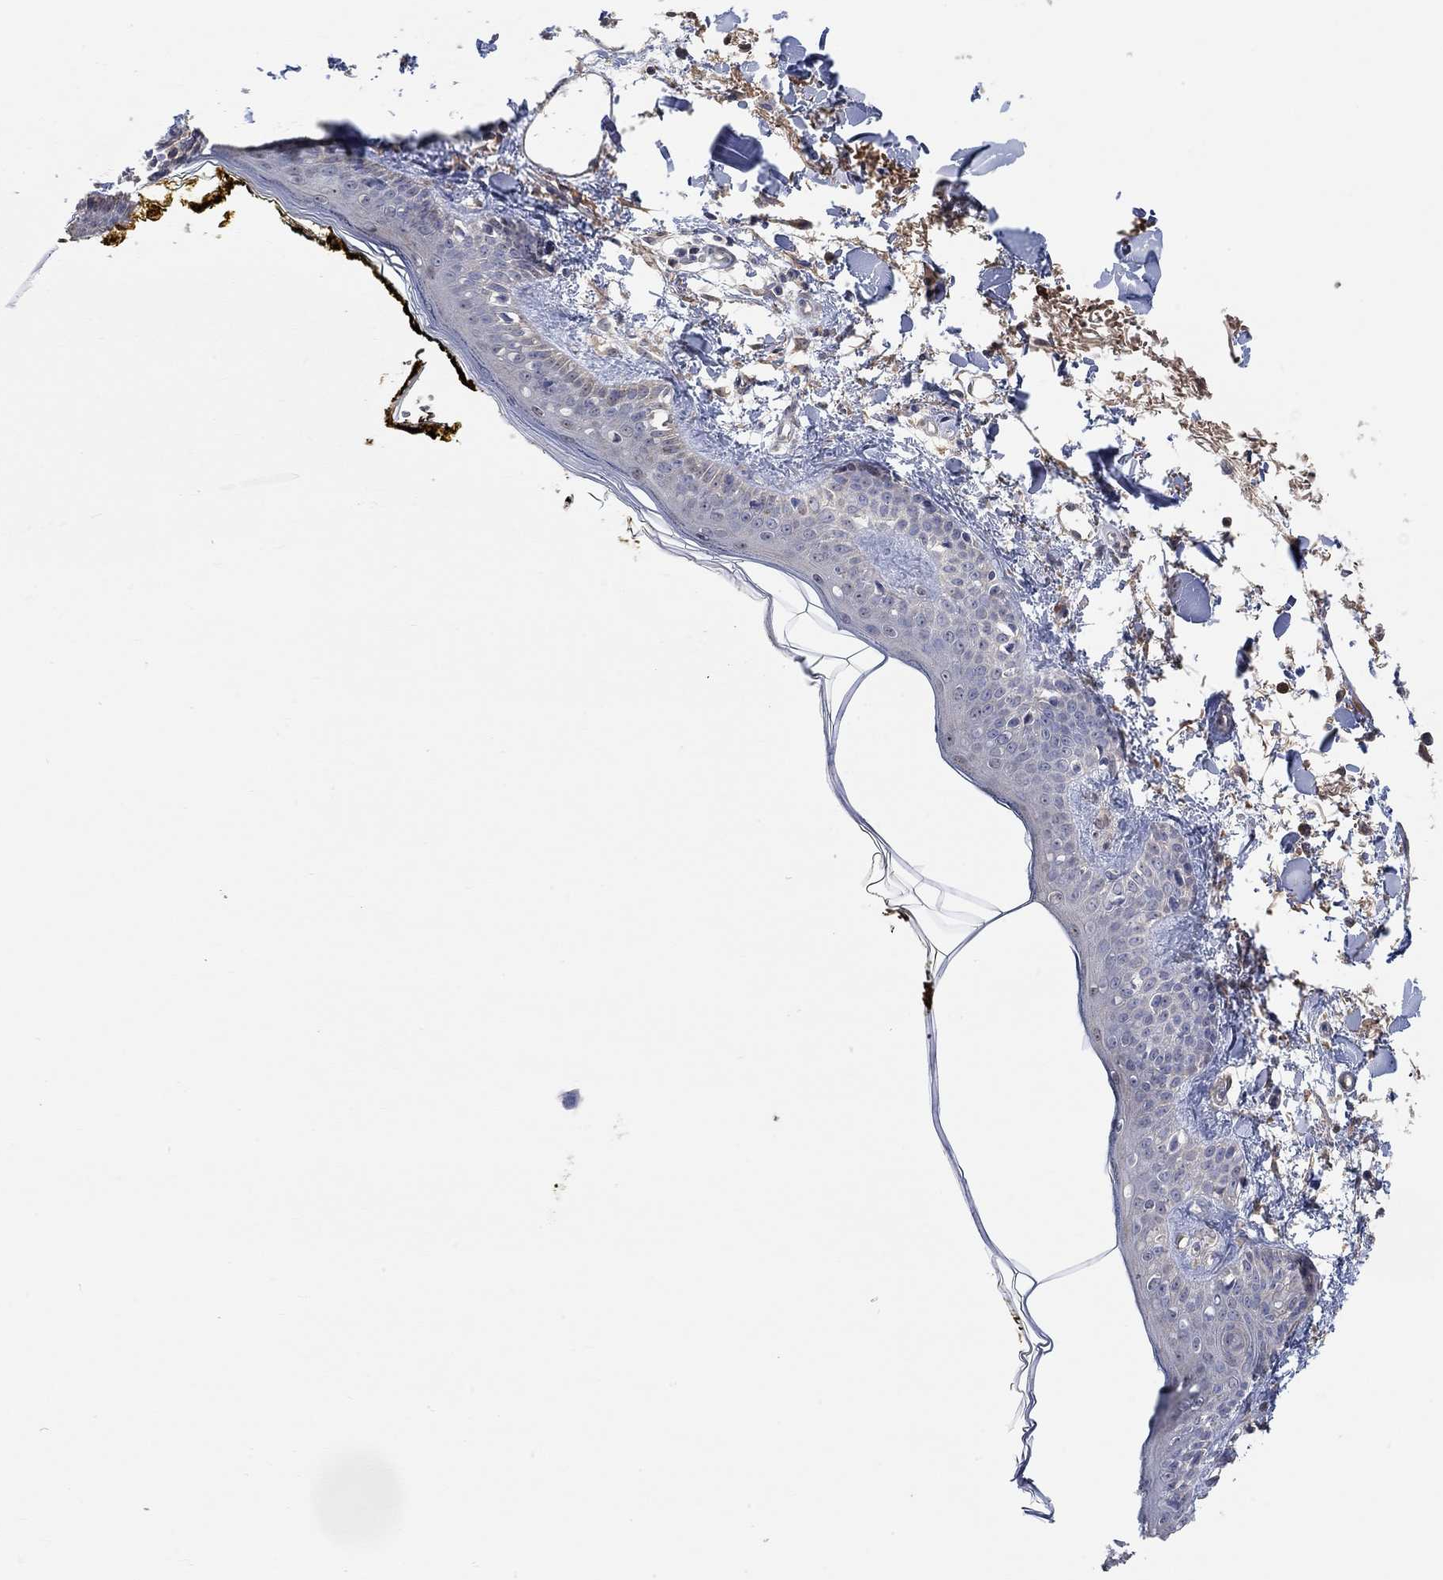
{"staining": {"intensity": "negative", "quantity": "none", "location": "none"}, "tissue": "skin", "cell_type": "Fibroblasts", "image_type": "normal", "snomed": [{"axis": "morphology", "description": "Normal tissue, NOS"}, {"axis": "topography", "description": "Skin"}], "caption": "IHC image of benign skin stained for a protein (brown), which demonstrates no positivity in fibroblasts.", "gene": "SYT16", "patient": {"sex": "male", "age": 76}}